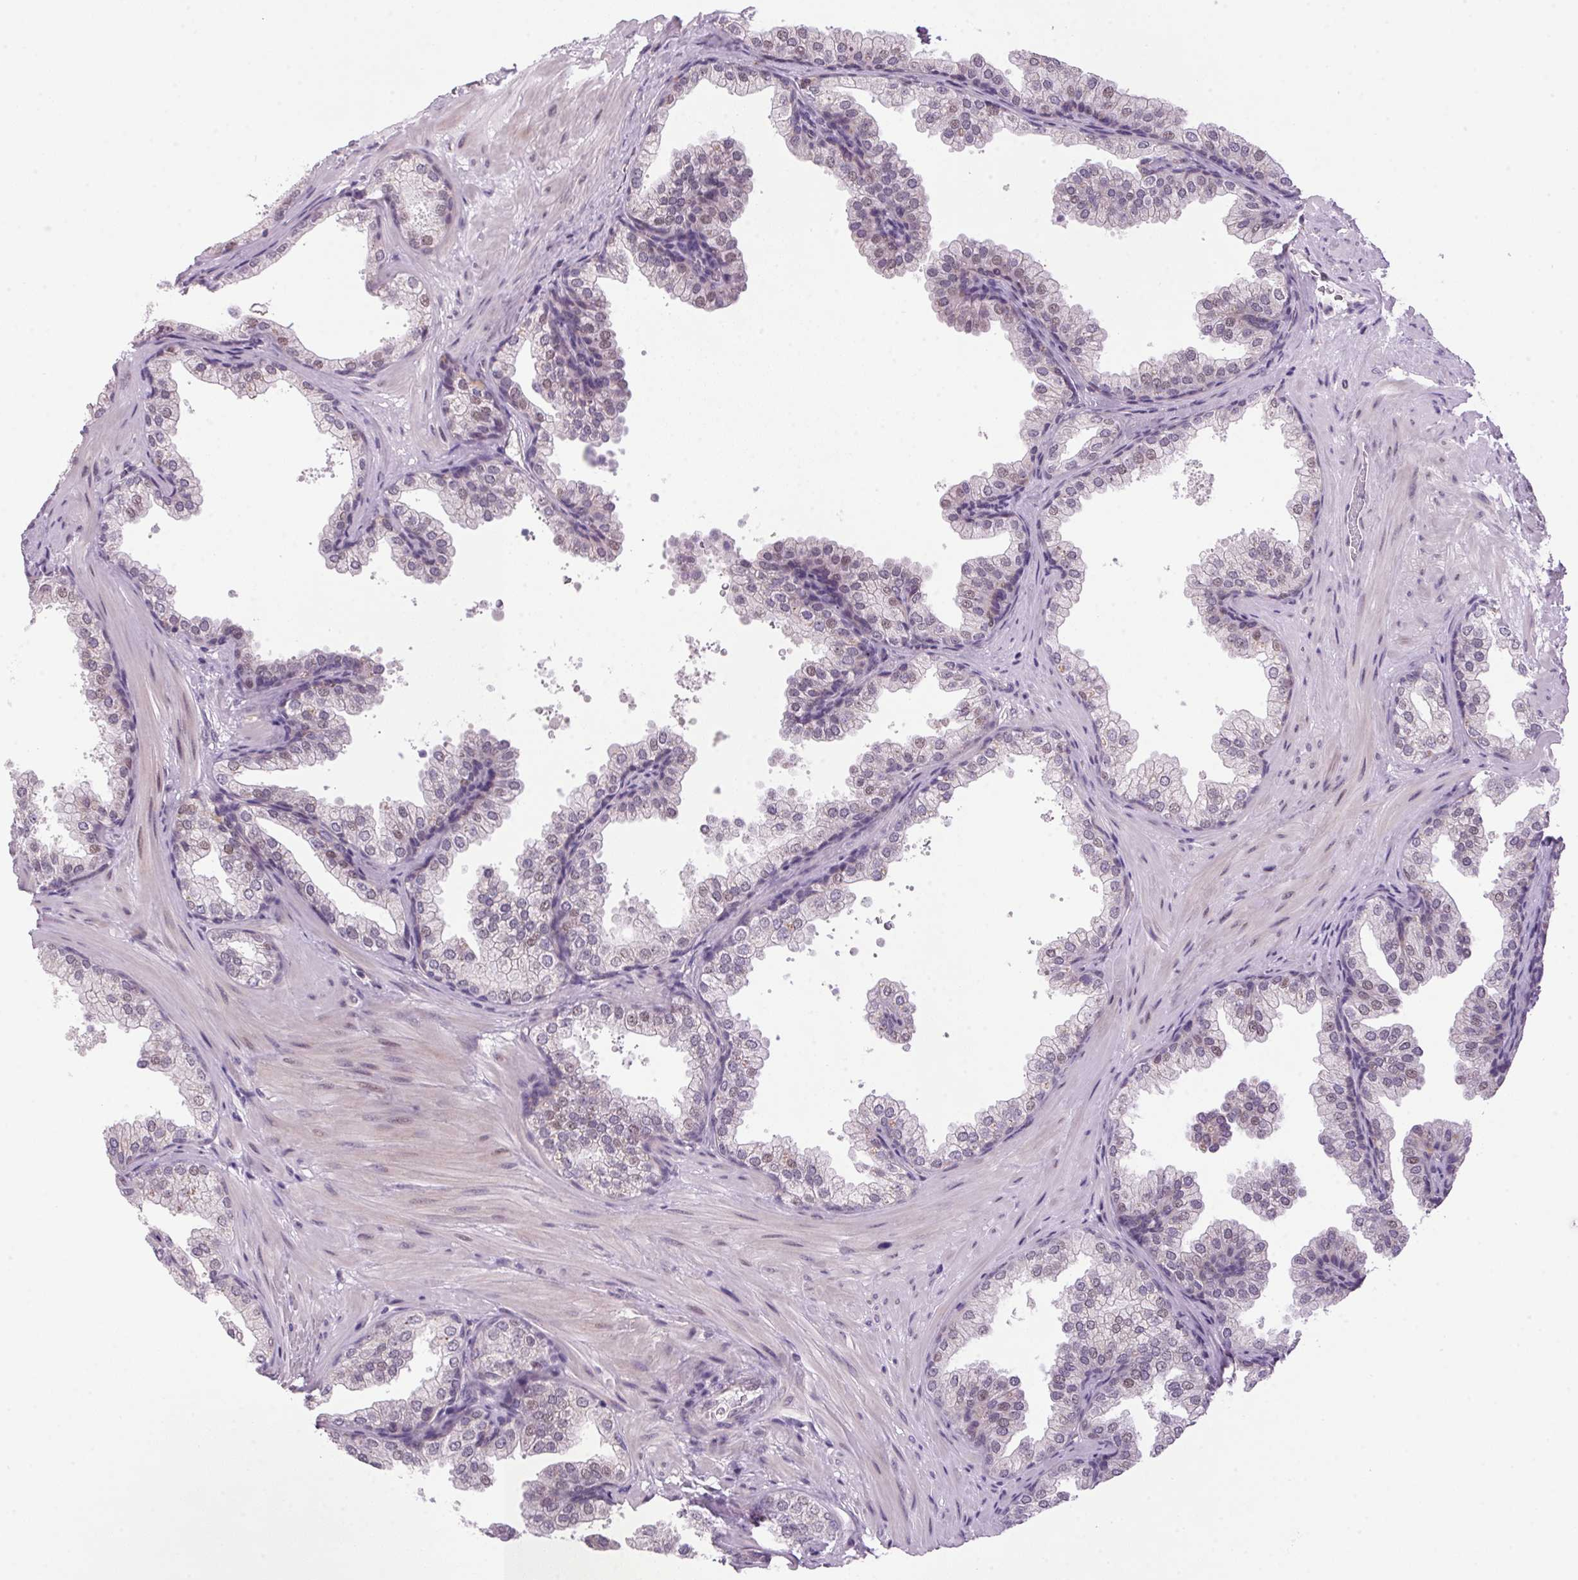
{"staining": {"intensity": "weak", "quantity": "<25%", "location": "cytoplasmic/membranous"}, "tissue": "prostate", "cell_type": "Glandular cells", "image_type": "normal", "snomed": [{"axis": "morphology", "description": "Normal tissue, NOS"}, {"axis": "topography", "description": "Prostate"}], "caption": "Immunohistochemistry (IHC) image of normal prostate stained for a protein (brown), which exhibits no positivity in glandular cells.", "gene": "AKR1E2", "patient": {"sex": "male", "age": 37}}